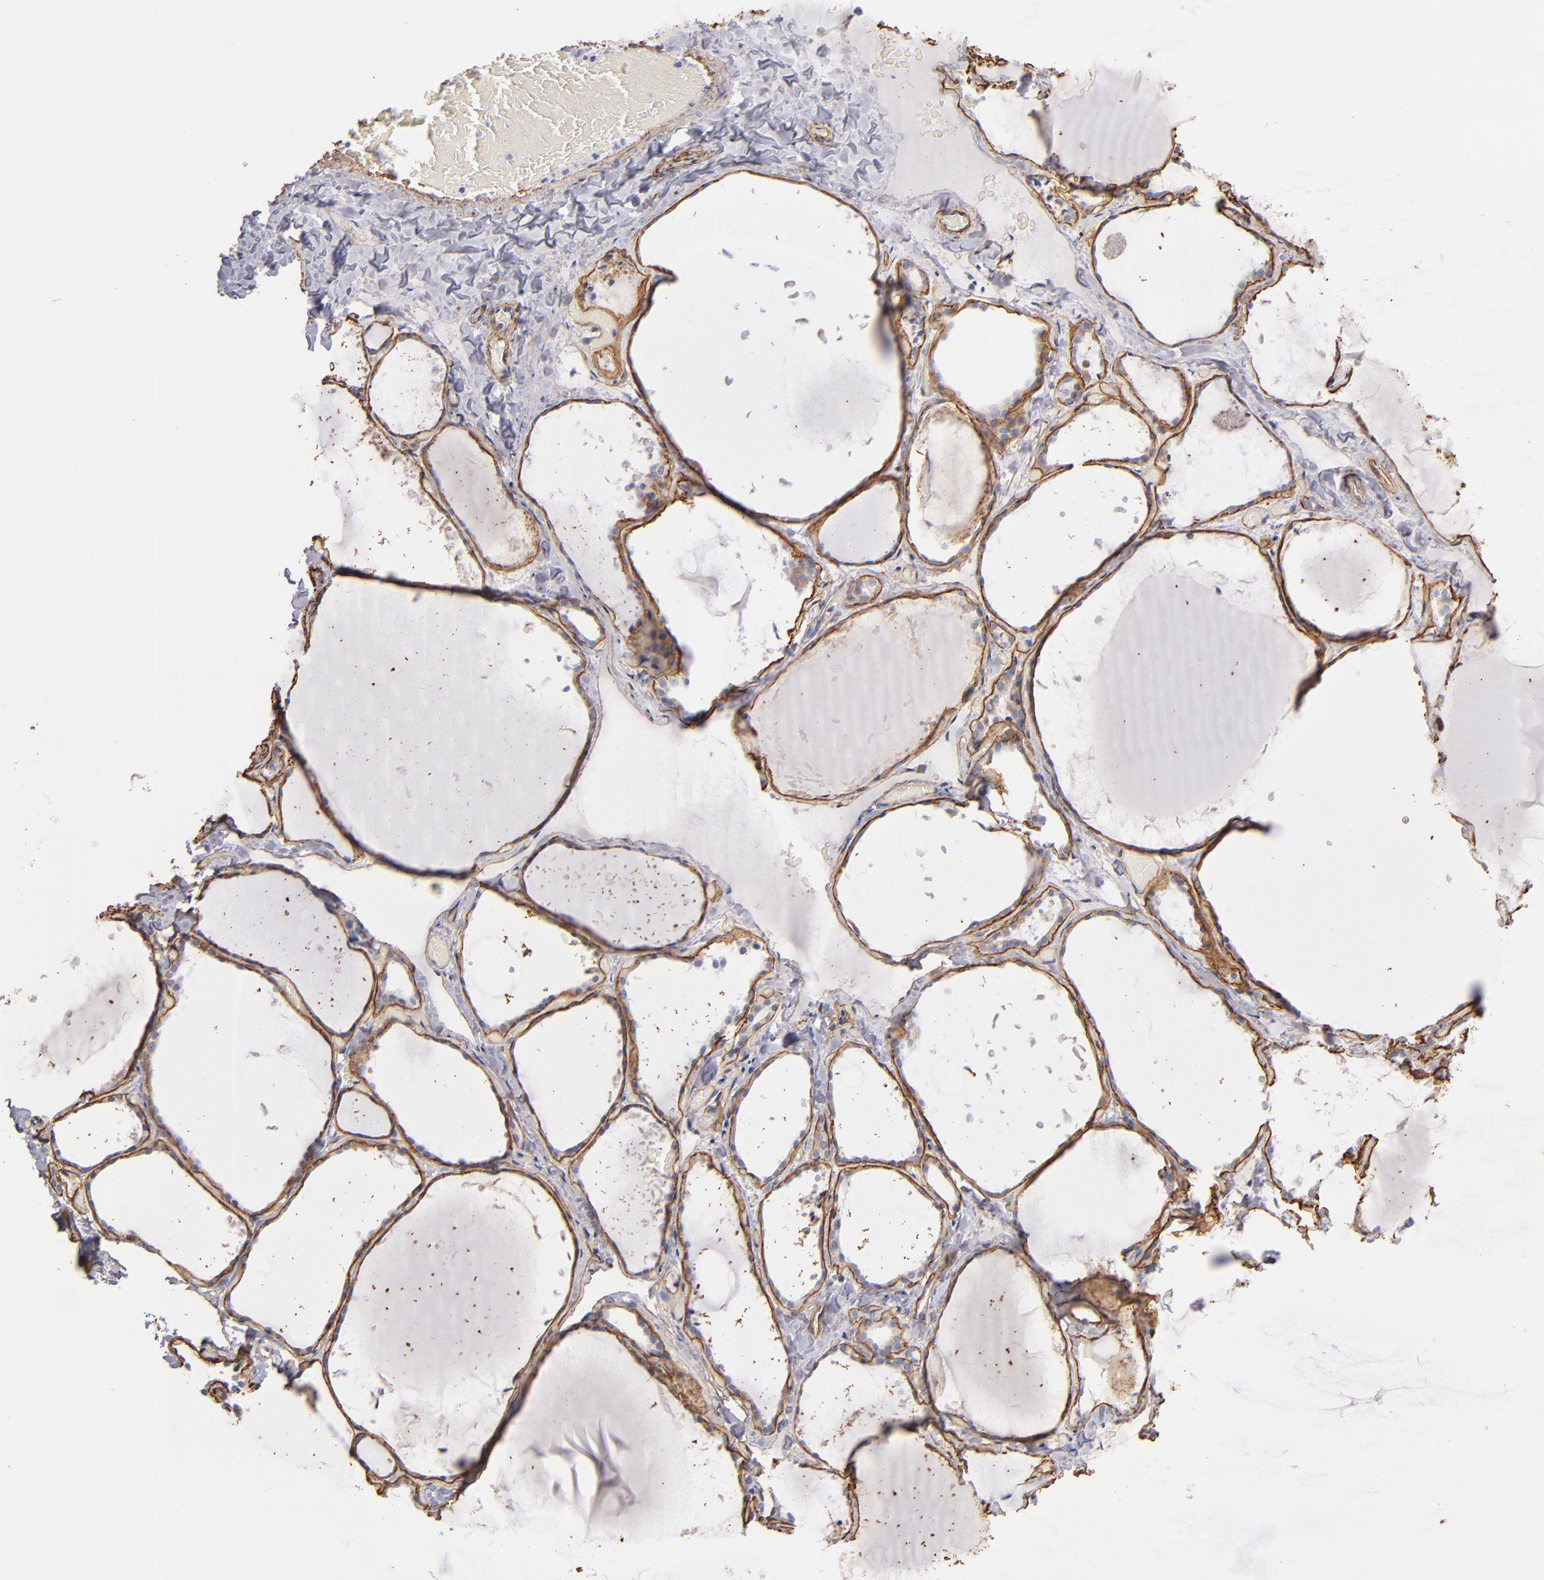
{"staining": {"intensity": "weak", "quantity": ">75%", "location": "cytoplasmic/membranous"}, "tissue": "thyroid gland", "cell_type": "Glandular cells", "image_type": "normal", "snomed": [{"axis": "morphology", "description": "Normal tissue, NOS"}, {"axis": "topography", "description": "Thyroid gland"}], "caption": "A high-resolution histopathology image shows immunohistochemistry staining of unremarkable thyroid gland, which displays weak cytoplasmic/membranous expression in approximately >75% of glandular cells. (DAB IHC with brightfield microscopy, high magnification).", "gene": "LAMC1", "patient": {"sex": "female", "age": 22}}